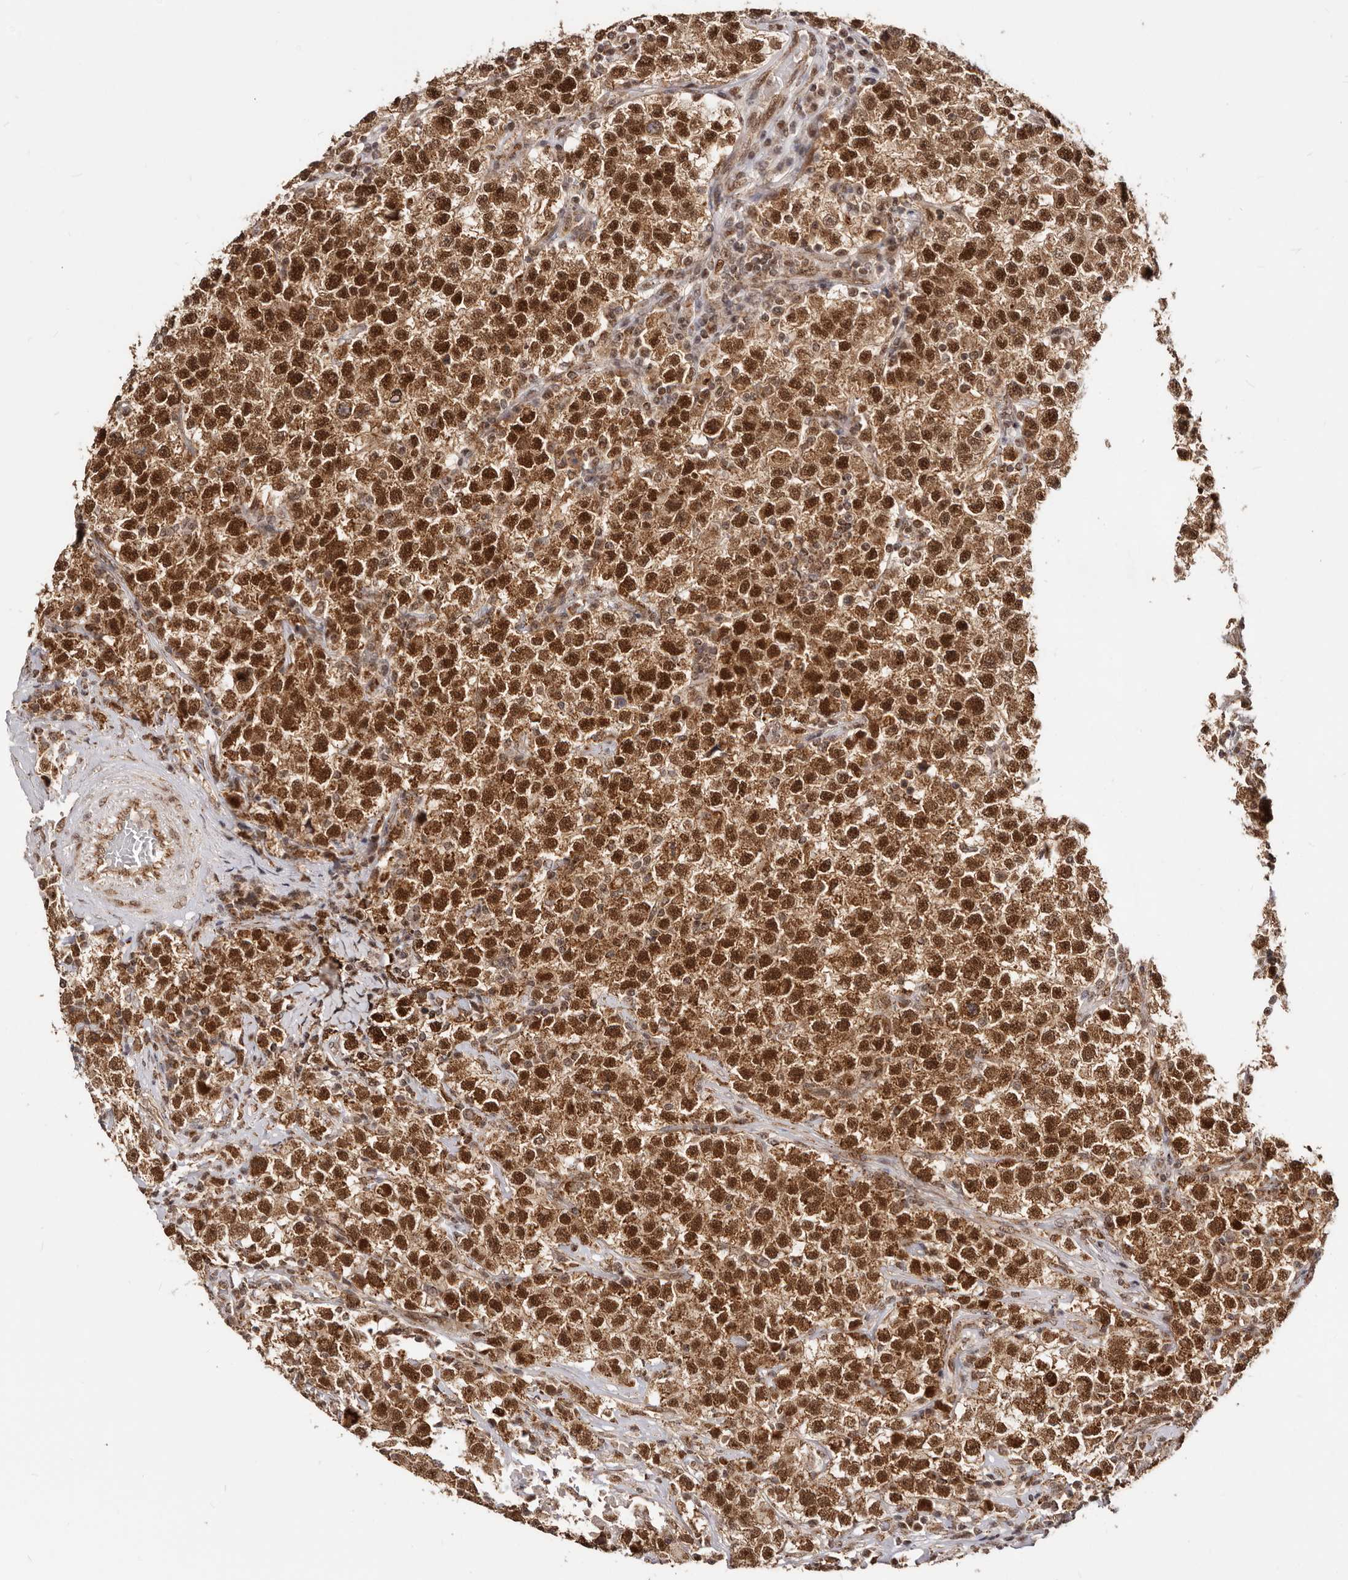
{"staining": {"intensity": "strong", "quantity": ">75%", "location": "cytoplasmic/membranous,nuclear"}, "tissue": "testis cancer", "cell_type": "Tumor cells", "image_type": "cancer", "snomed": [{"axis": "morphology", "description": "Seminoma, NOS"}, {"axis": "topography", "description": "Testis"}], "caption": "Immunohistochemical staining of testis cancer displays high levels of strong cytoplasmic/membranous and nuclear expression in approximately >75% of tumor cells.", "gene": "SEC14L1", "patient": {"sex": "male", "age": 22}}